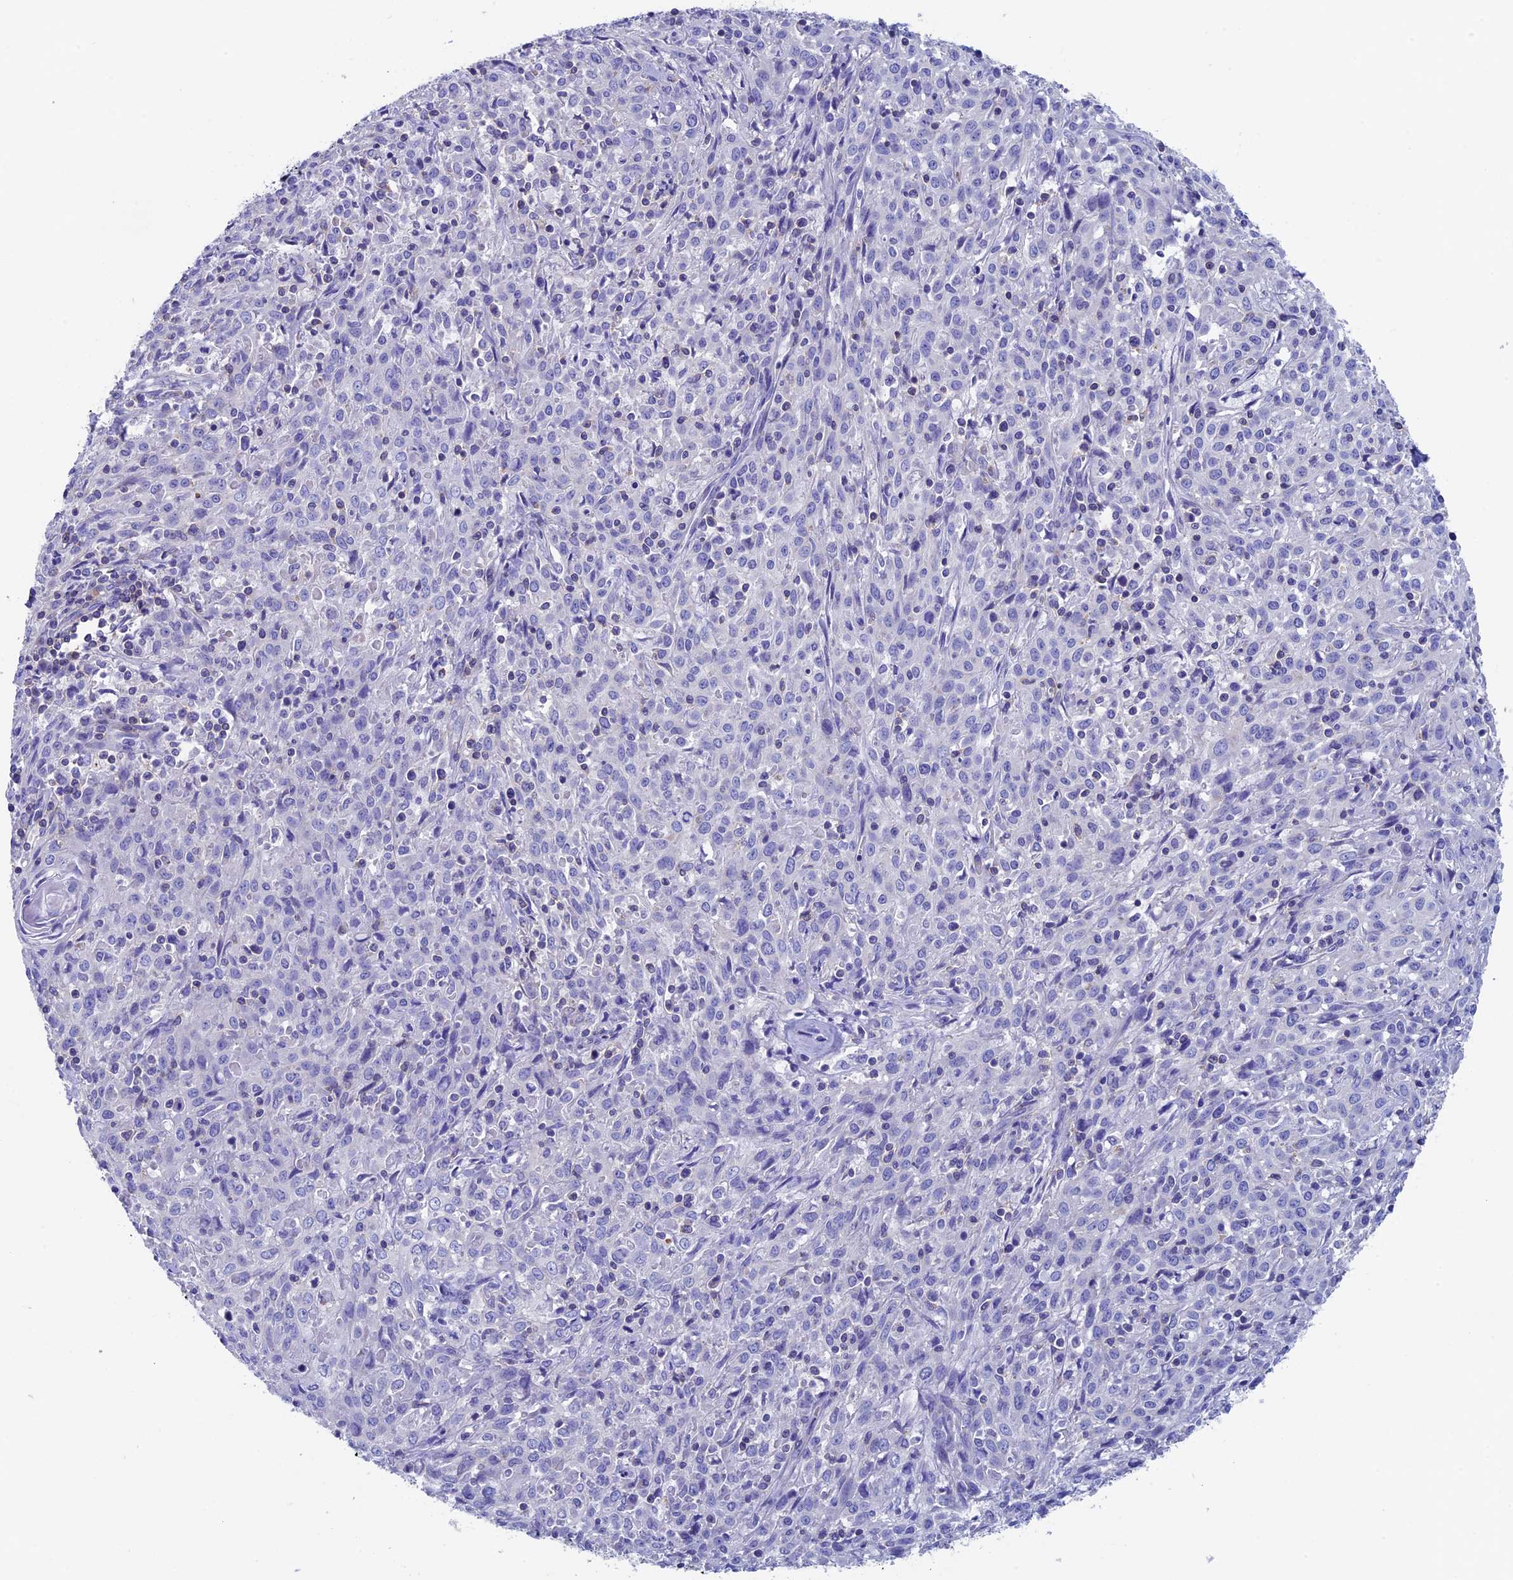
{"staining": {"intensity": "negative", "quantity": "none", "location": "none"}, "tissue": "cervical cancer", "cell_type": "Tumor cells", "image_type": "cancer", "snomed": [{"axis": "morphology", "description": "Squamous cell carcinoma, NOS"}, {"axis": "topography", "description": "Cervix"}], "caption": "Tumor cells are negative for brown protein staining in squamous cell carcinoma (cervical). Nuclei are stained in blue.", "gene": "SEPTIN1", "patient": {"sex": "female", "age": 57}}